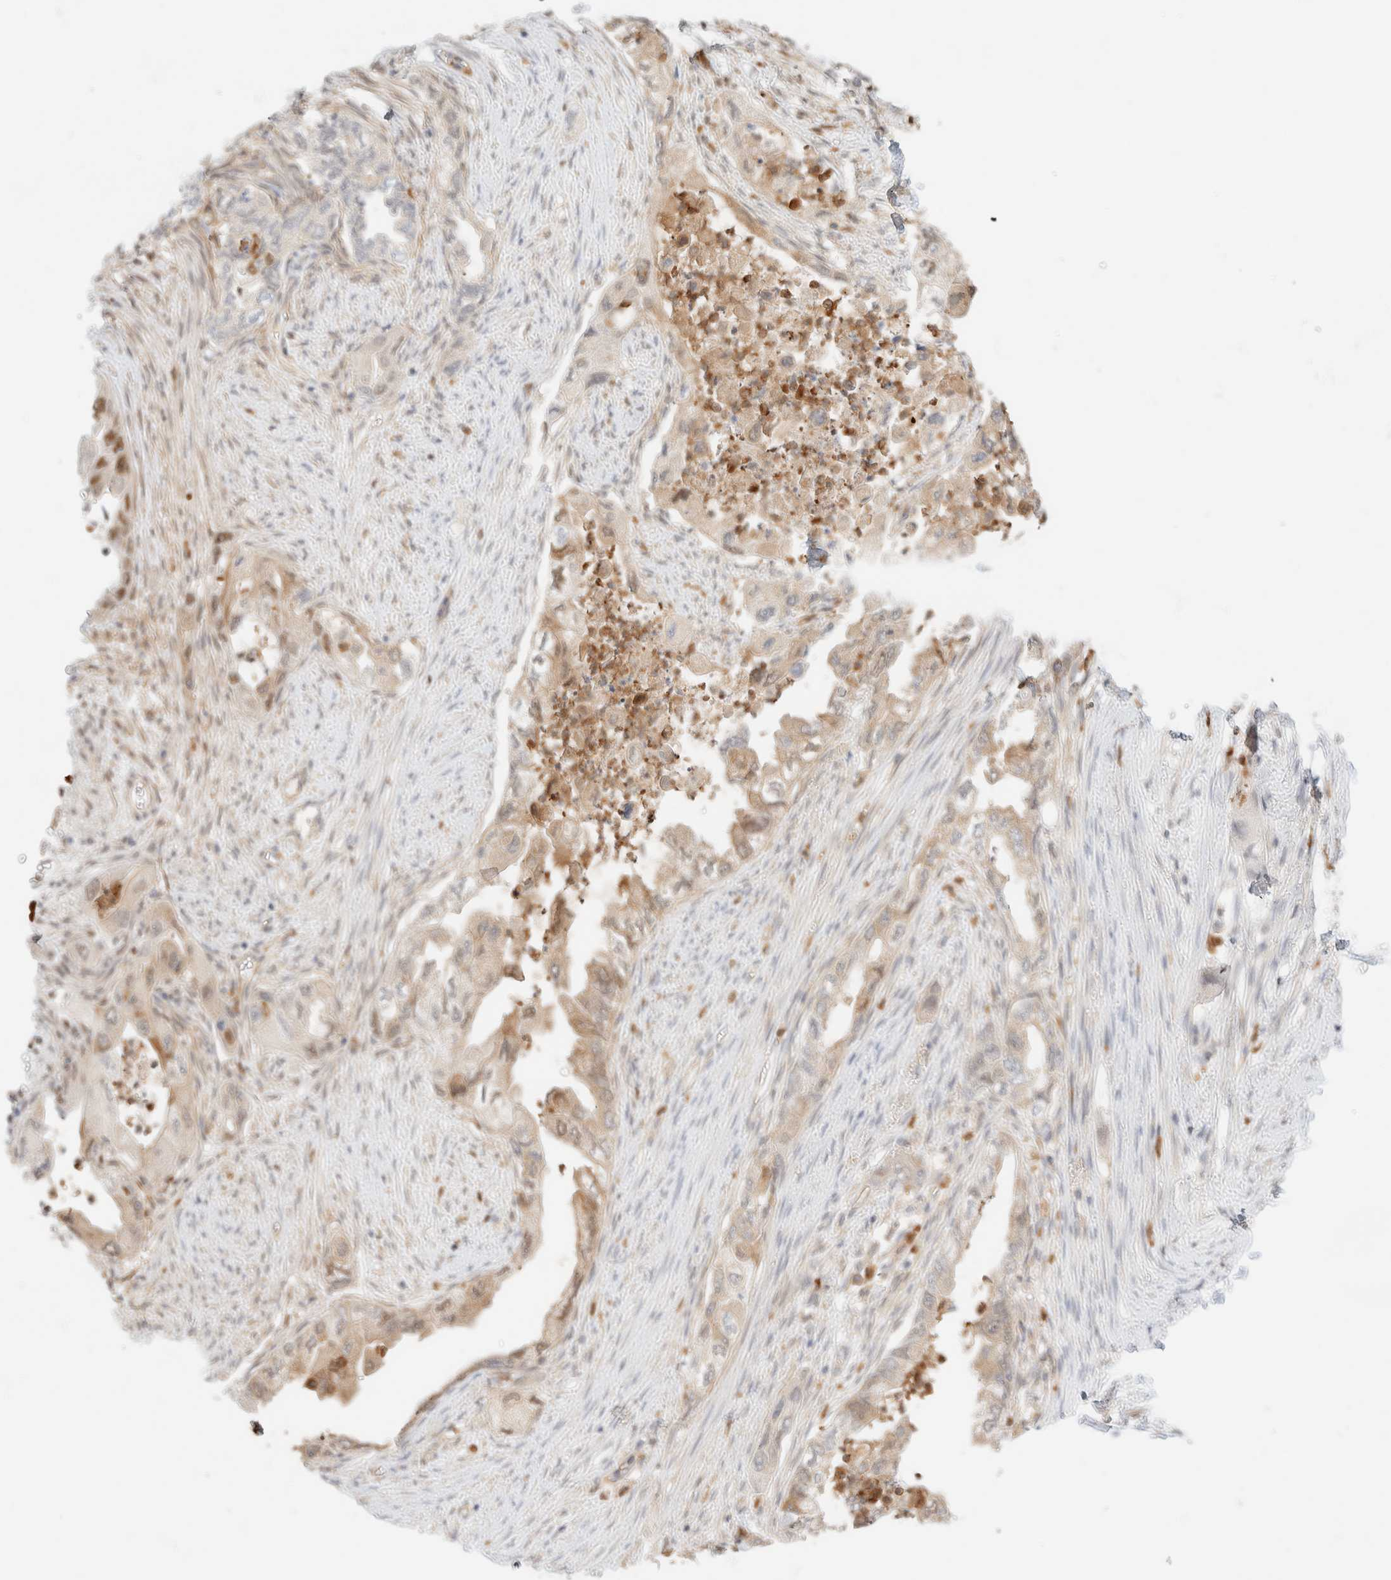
{"staining": {"intensity": "weak", "quantity": "25%-75%", "location": "cytoplasmic/membranous"}, "tissue": "pancreatic cancer", "cell_type": "Tumor cells", "image_type": "cancer", "snomed": [{"axis": "morphology", "description": "Adenocarcinoma, NOS"}, {"axis": "topography", "description": "Pancreas"}], "caption": "Protein staining reveals weak cytoplasmic/membranous positivity in approximately 25%-75% of tumor cells in adenocarcinoma (pancreatic).", "gene": "GPI", "patient": {"sex": "female", "age": 73}}